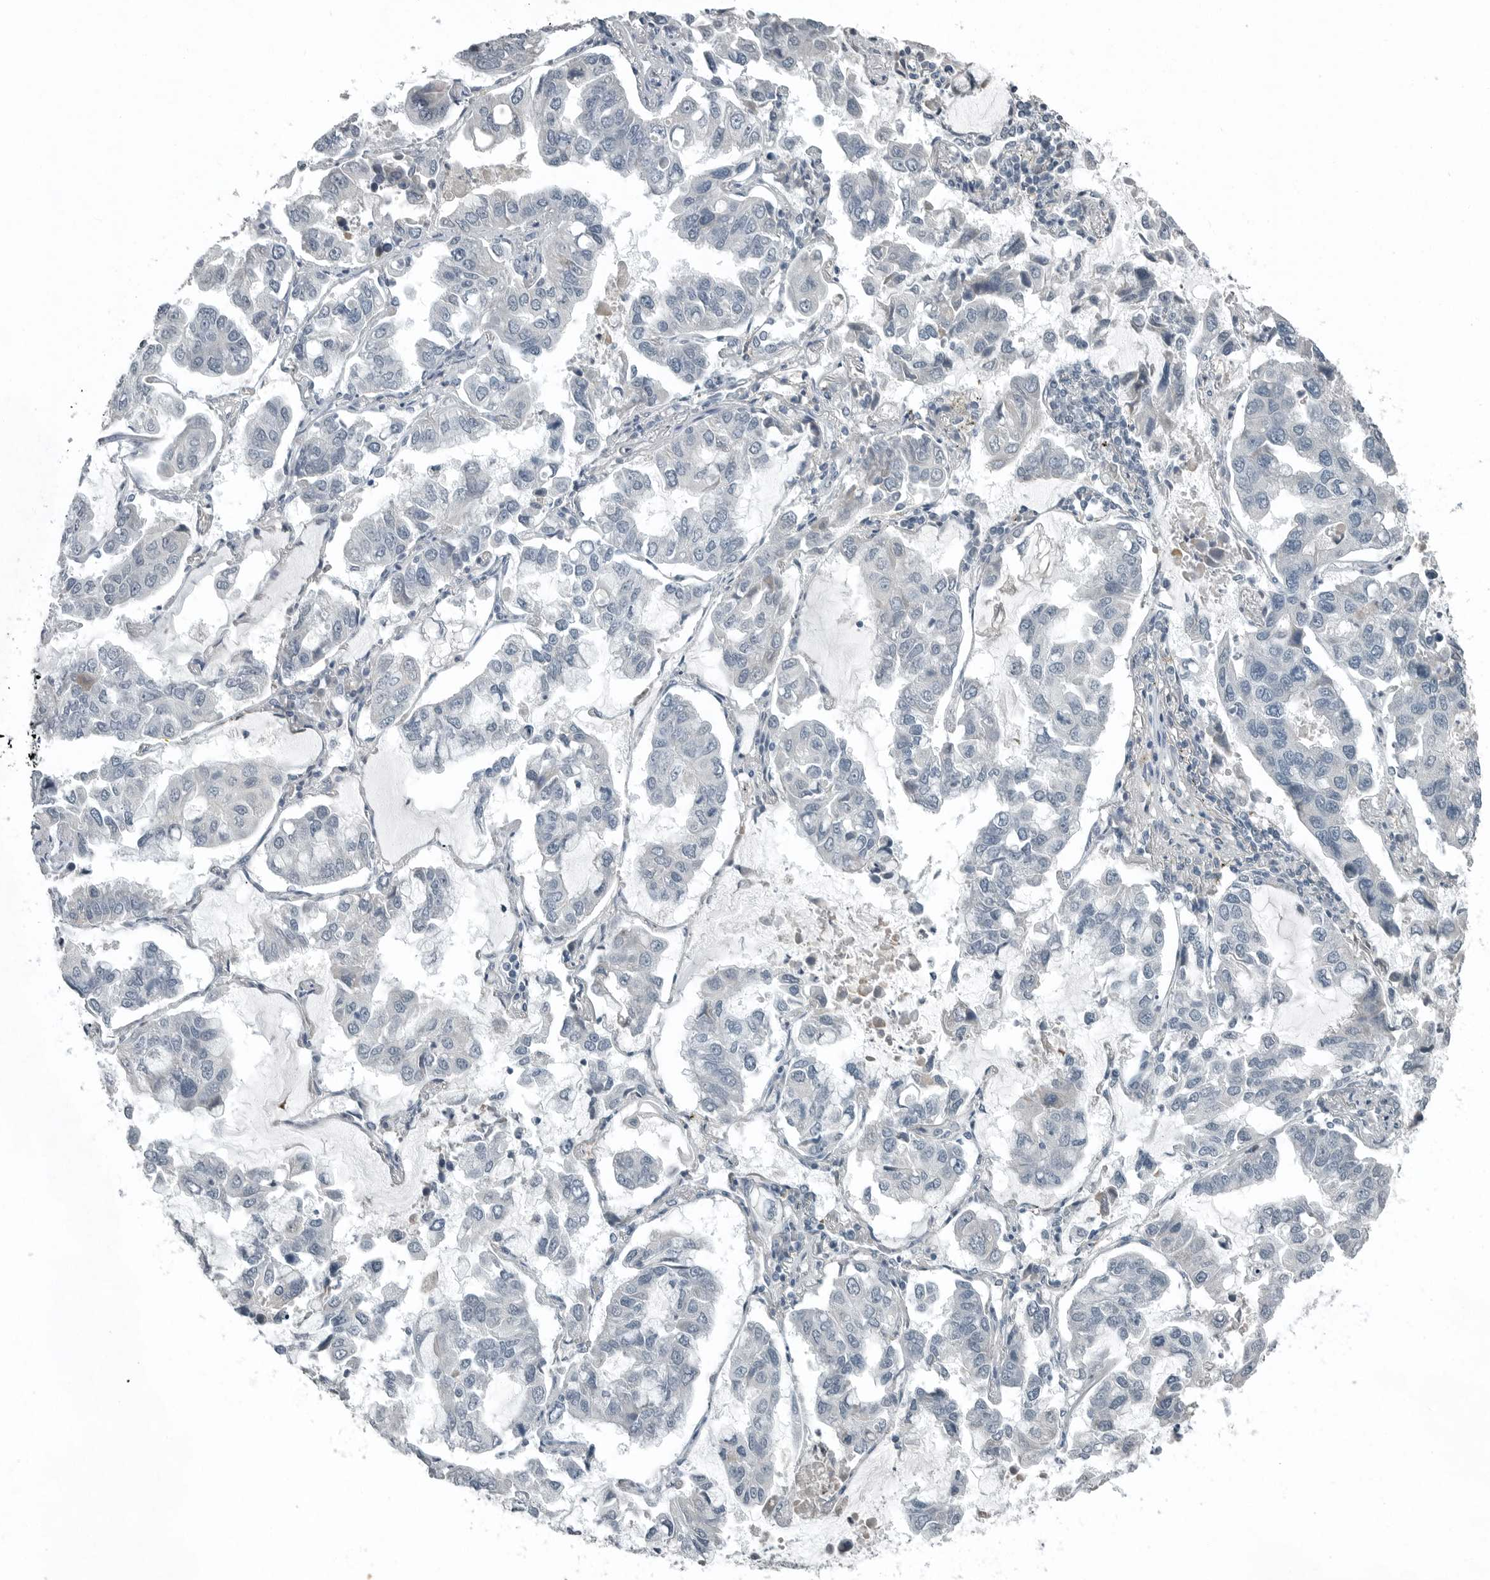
{"staining": {"intensity": "negative", "quantity": "none", "location": "none"}, "tissue": "lung cancer", "cell_type": "Tumor cells", "image_type": "cancer", "snomed": [{"axis": "morphology", "description": "Adenocarcinoma, NOS"}, {"axis": "topography", "description": "Lung"}], "caption": "An immunohistochemistry image of adenocarcinoma (lung) is shown. There is no staining in tumor cells of adenocarcinoma (lung).", "gene": "KYAT1", "patient": {"sex": "male", "age": 64}}